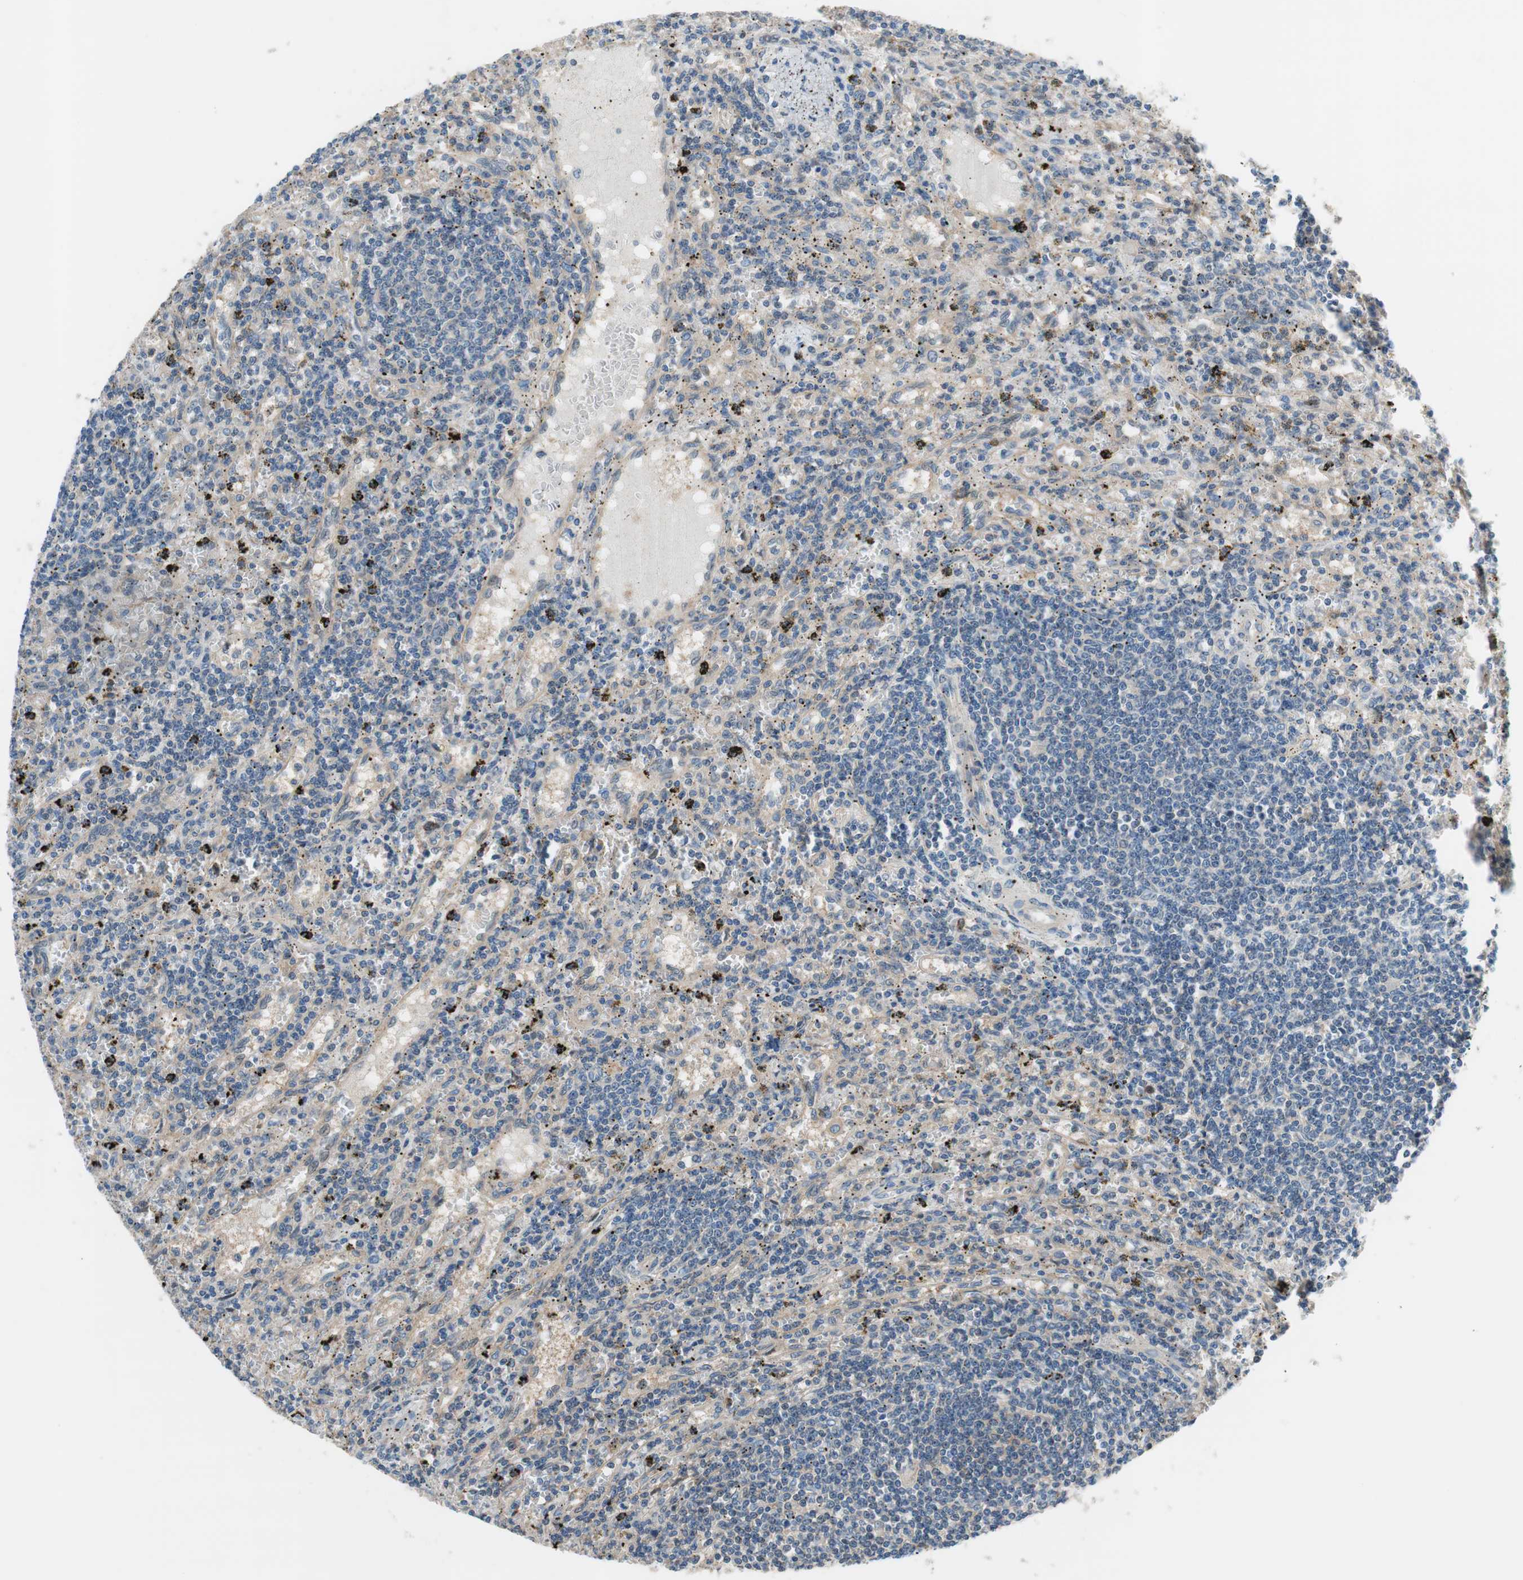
{"staining": {"intensity": "negative", "quantity": "none", "location": "none"}, "tissue": "lymphoma", "cell_type": "Tumor cells", "image_type": "cancer", "snomed": [{"axis": "morphology", "description": "Malignant lymphoma, non-Hodgkin's type, Low grade"}, {"axis": "topography", "description": "Spleen"}], "caption": "Immunohistochemistry (IHC) micrograph of human malignant lymphoma, non-Hodgkin's type (low-grade) stained for a protein (brown), which shows no staining in tumor cells.", "gene": "CALML3", "patient": {"sex": "male", "age": 76}}